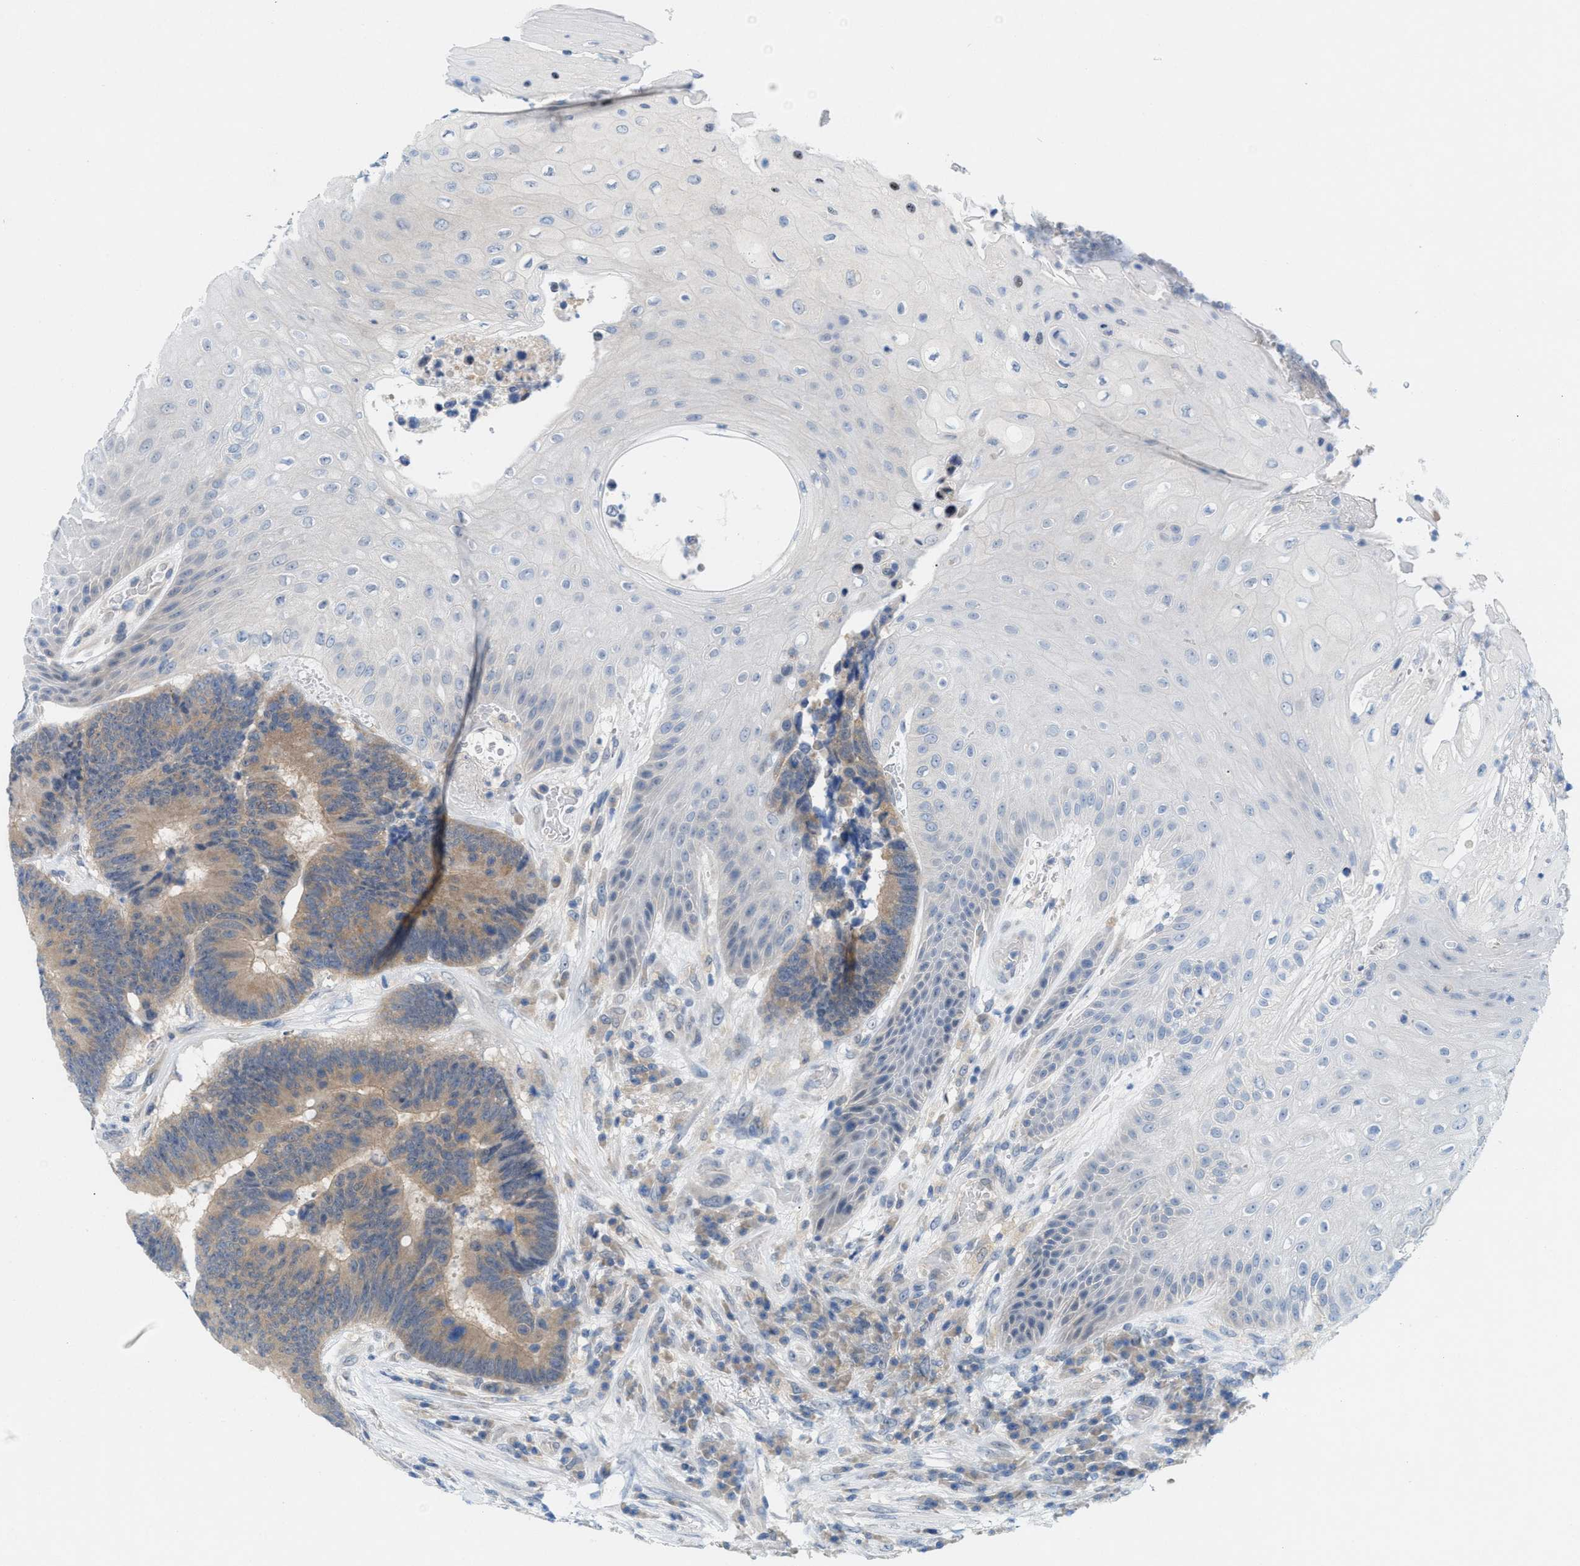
{"staining": {"intensity": "weak", "quantity": ">75%", "location": "cytoplasmic/membranous"}, "tissue": "colorectal cancer", "cell_type": "Tumor cells", "image_type": "cancer", "snomed": [{"axis": "morphology", "description": "Adenocarcinoma, NOS"}, {"axis": "topography", "description": "Rectum"}, {"axis": "topography", "description": "Anal"}], "caption": "This micrograph demonstrates IHC staining of human adenocarcinoma (colorectal), with low weak cytoplasmic/membranous staining in about >75% of tumor cells.", "gene": "WIPI2", "patient": {"sex": "female", "age": 89}}